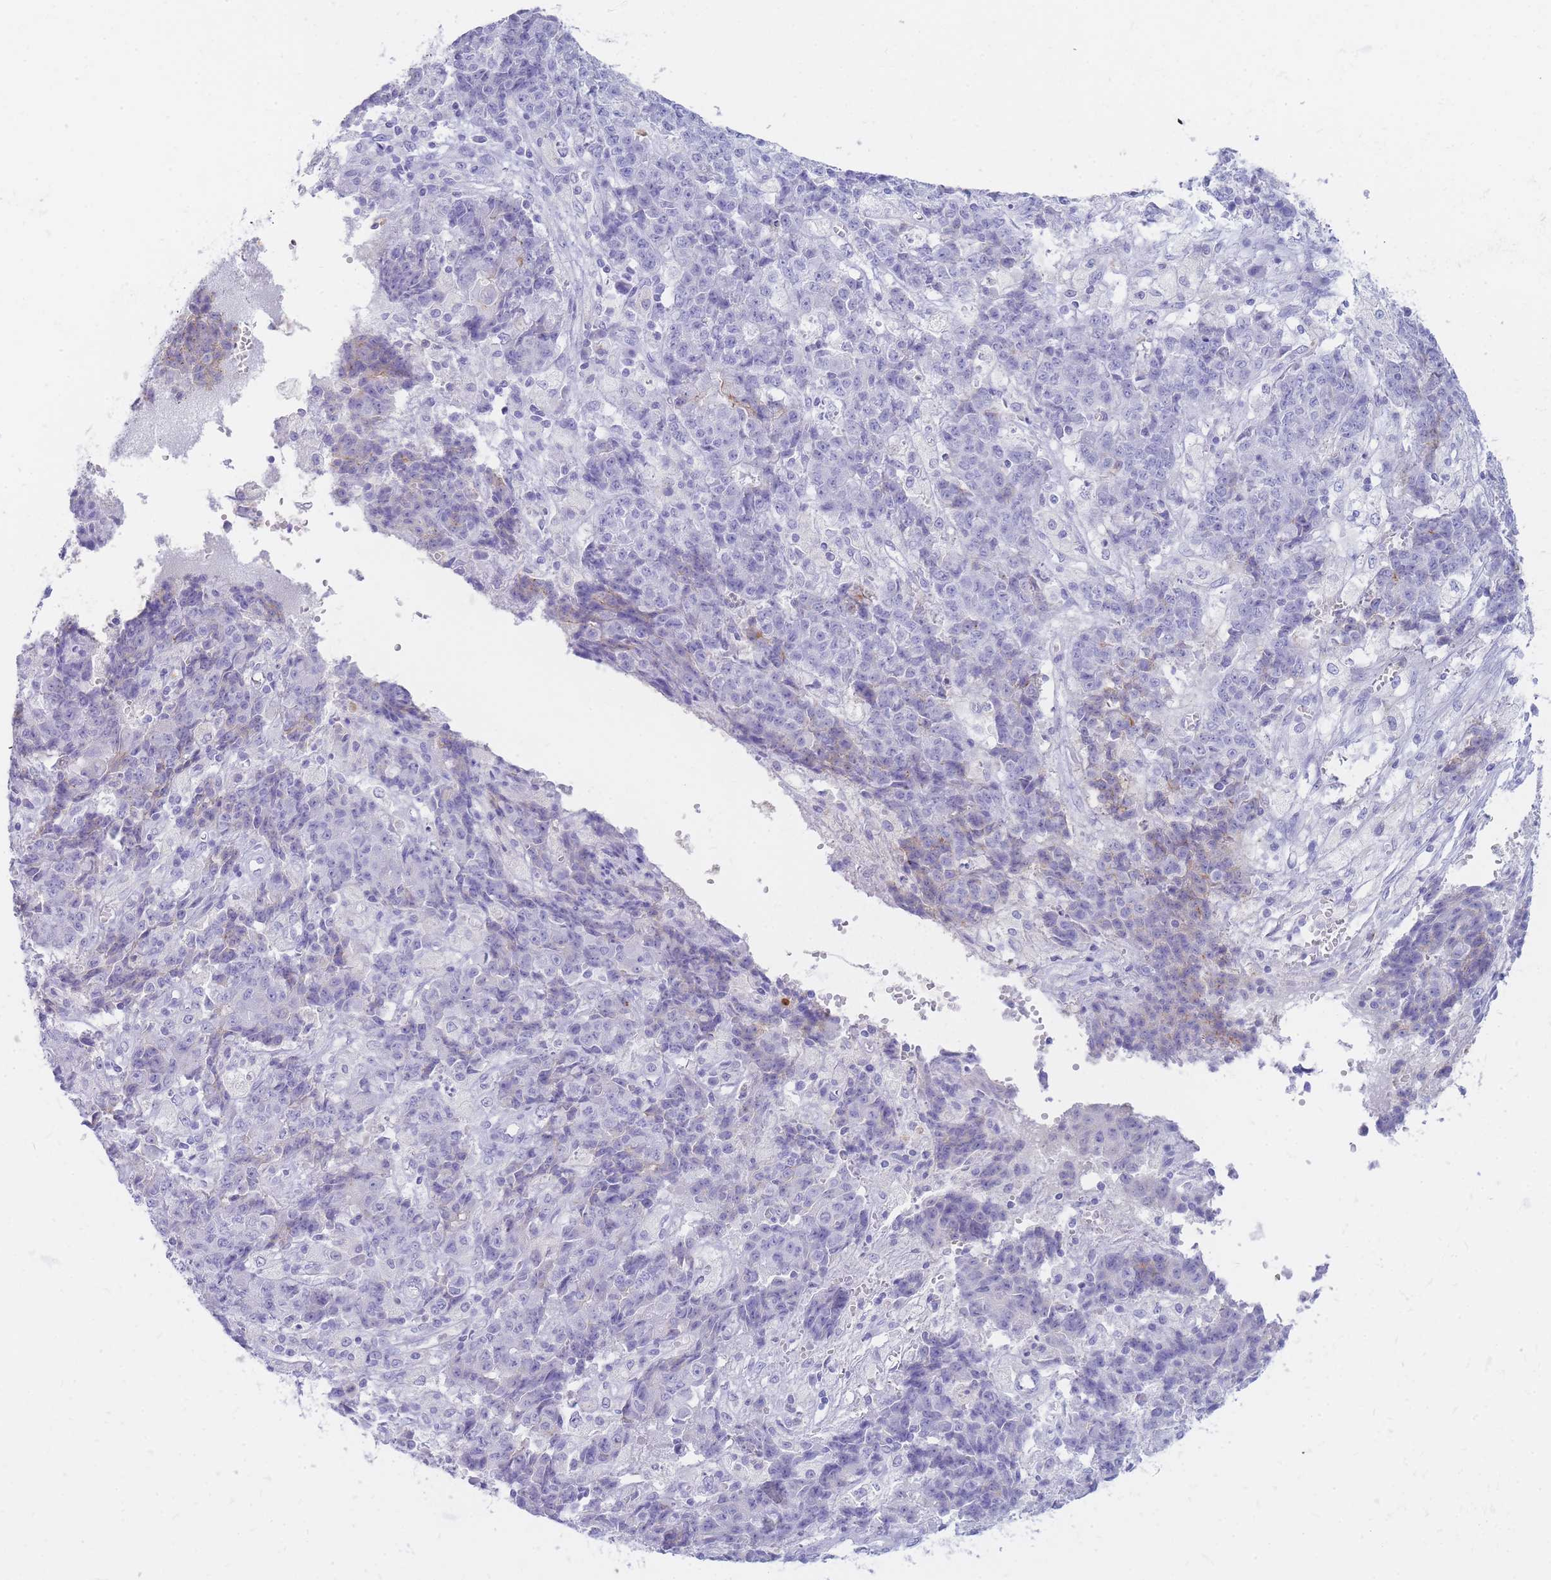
{"staining": {"intensity": "weak", "quantity": "<25%", "location": "cytoplasmic/membranous"}, "tissue": "ovarian cancer", "cell_type": "Tumor cells", "image_type": "cancer", "snomed": [{"axis": "morphology", "description": "Carcinoma, endometroid"}, {"axis": "topography", "description": "Ovary"}], "caption": "The micrograph shows no staining of tumor cells in ovarian cancer (endometroid carcinoma).", "gene": "NKX1-2", "patient": {"sex": "female", "age": 42}}